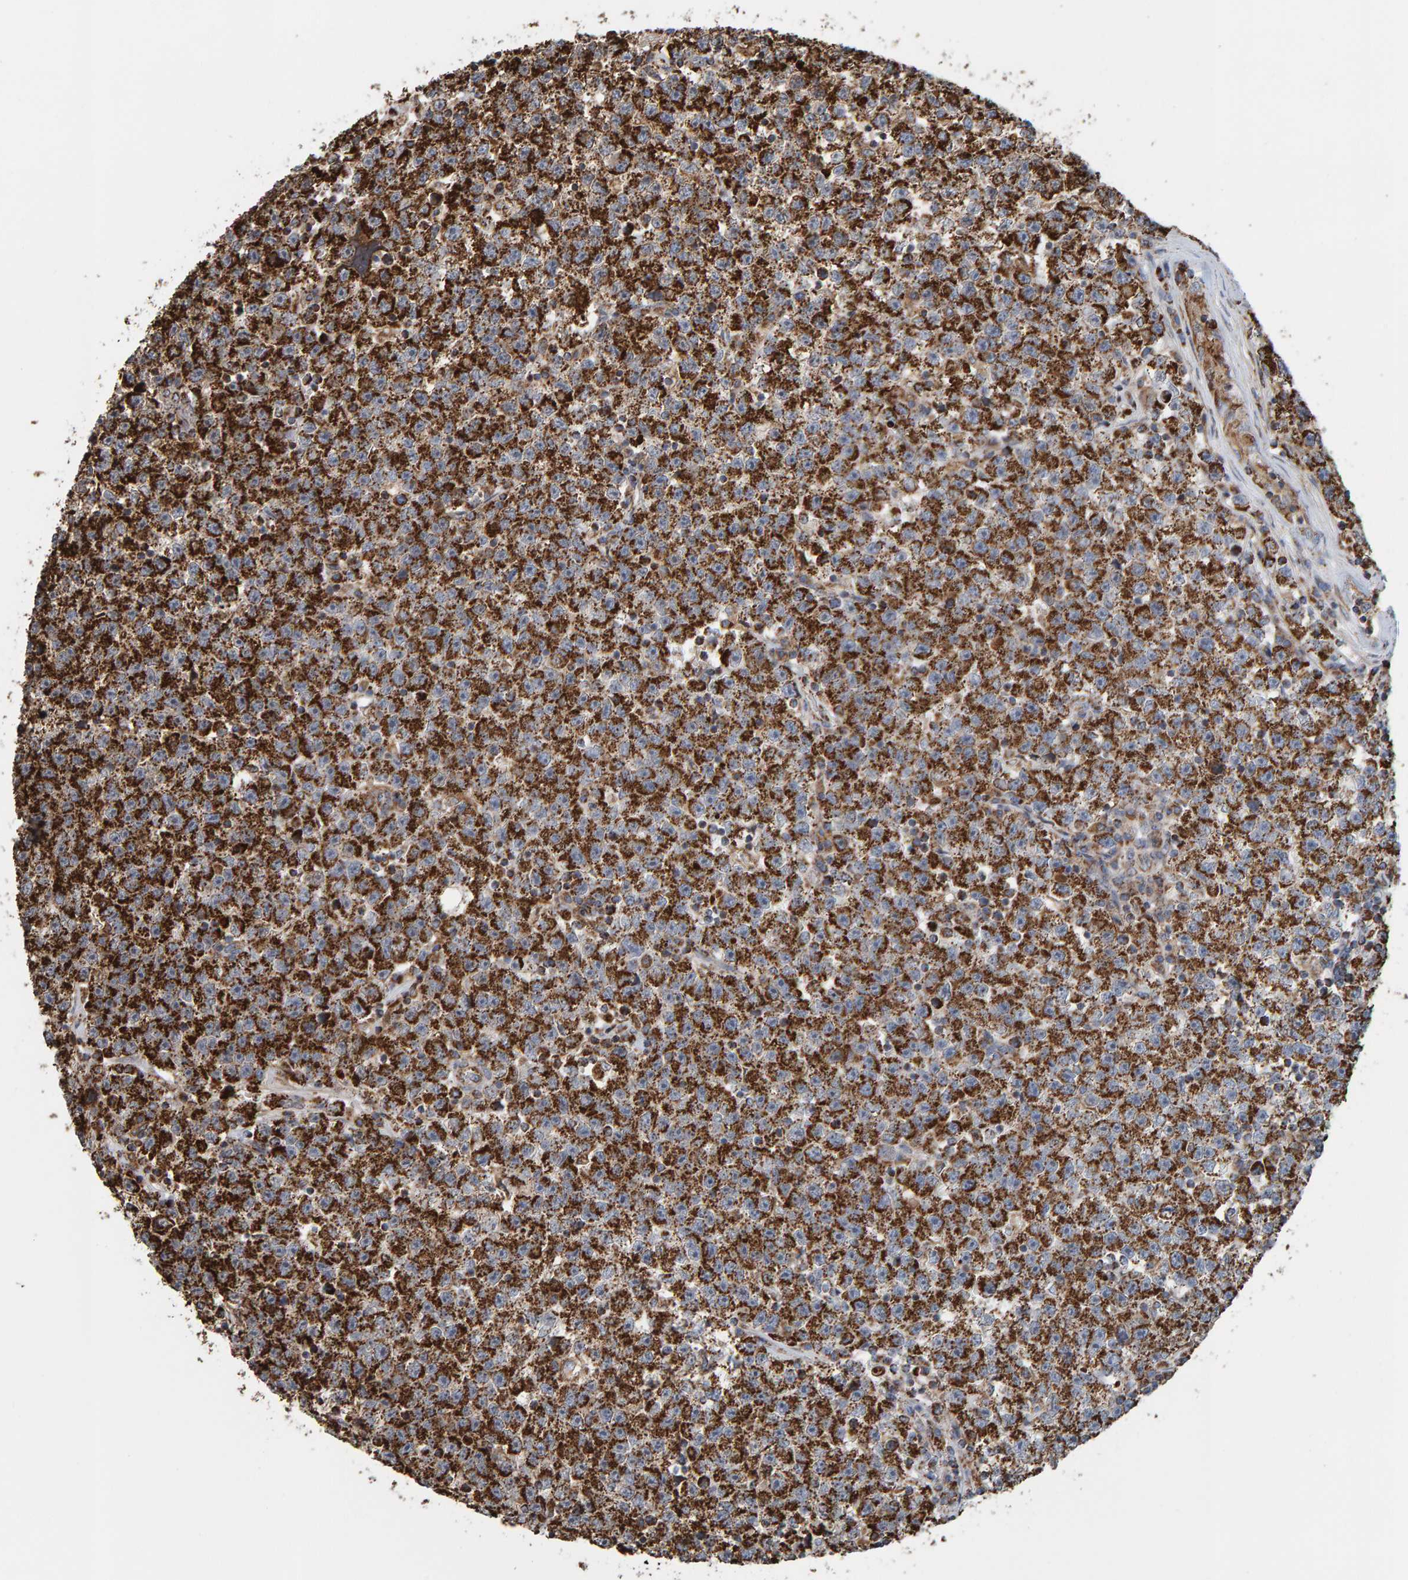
{"staining": {"intensity": "strong", "quantity": ">75%", "location": "cytoplasmic/membranous"}, "tissue": "testis cancer", "cell_type": "Tumor cells", "image_type": "cancer", "snomed": [{"axis": "morphology", "description": "Seminoma, NOS"}, {"axis": "topography", "description": "Testis"}], "caption": "Protein analysis of testis cancer tissue reveals strong cytoplasmic/membranous positivity in about >75% of tumor cells.", "gene": "MRPL45", "patient": {"sex": "male", "age": 22}}